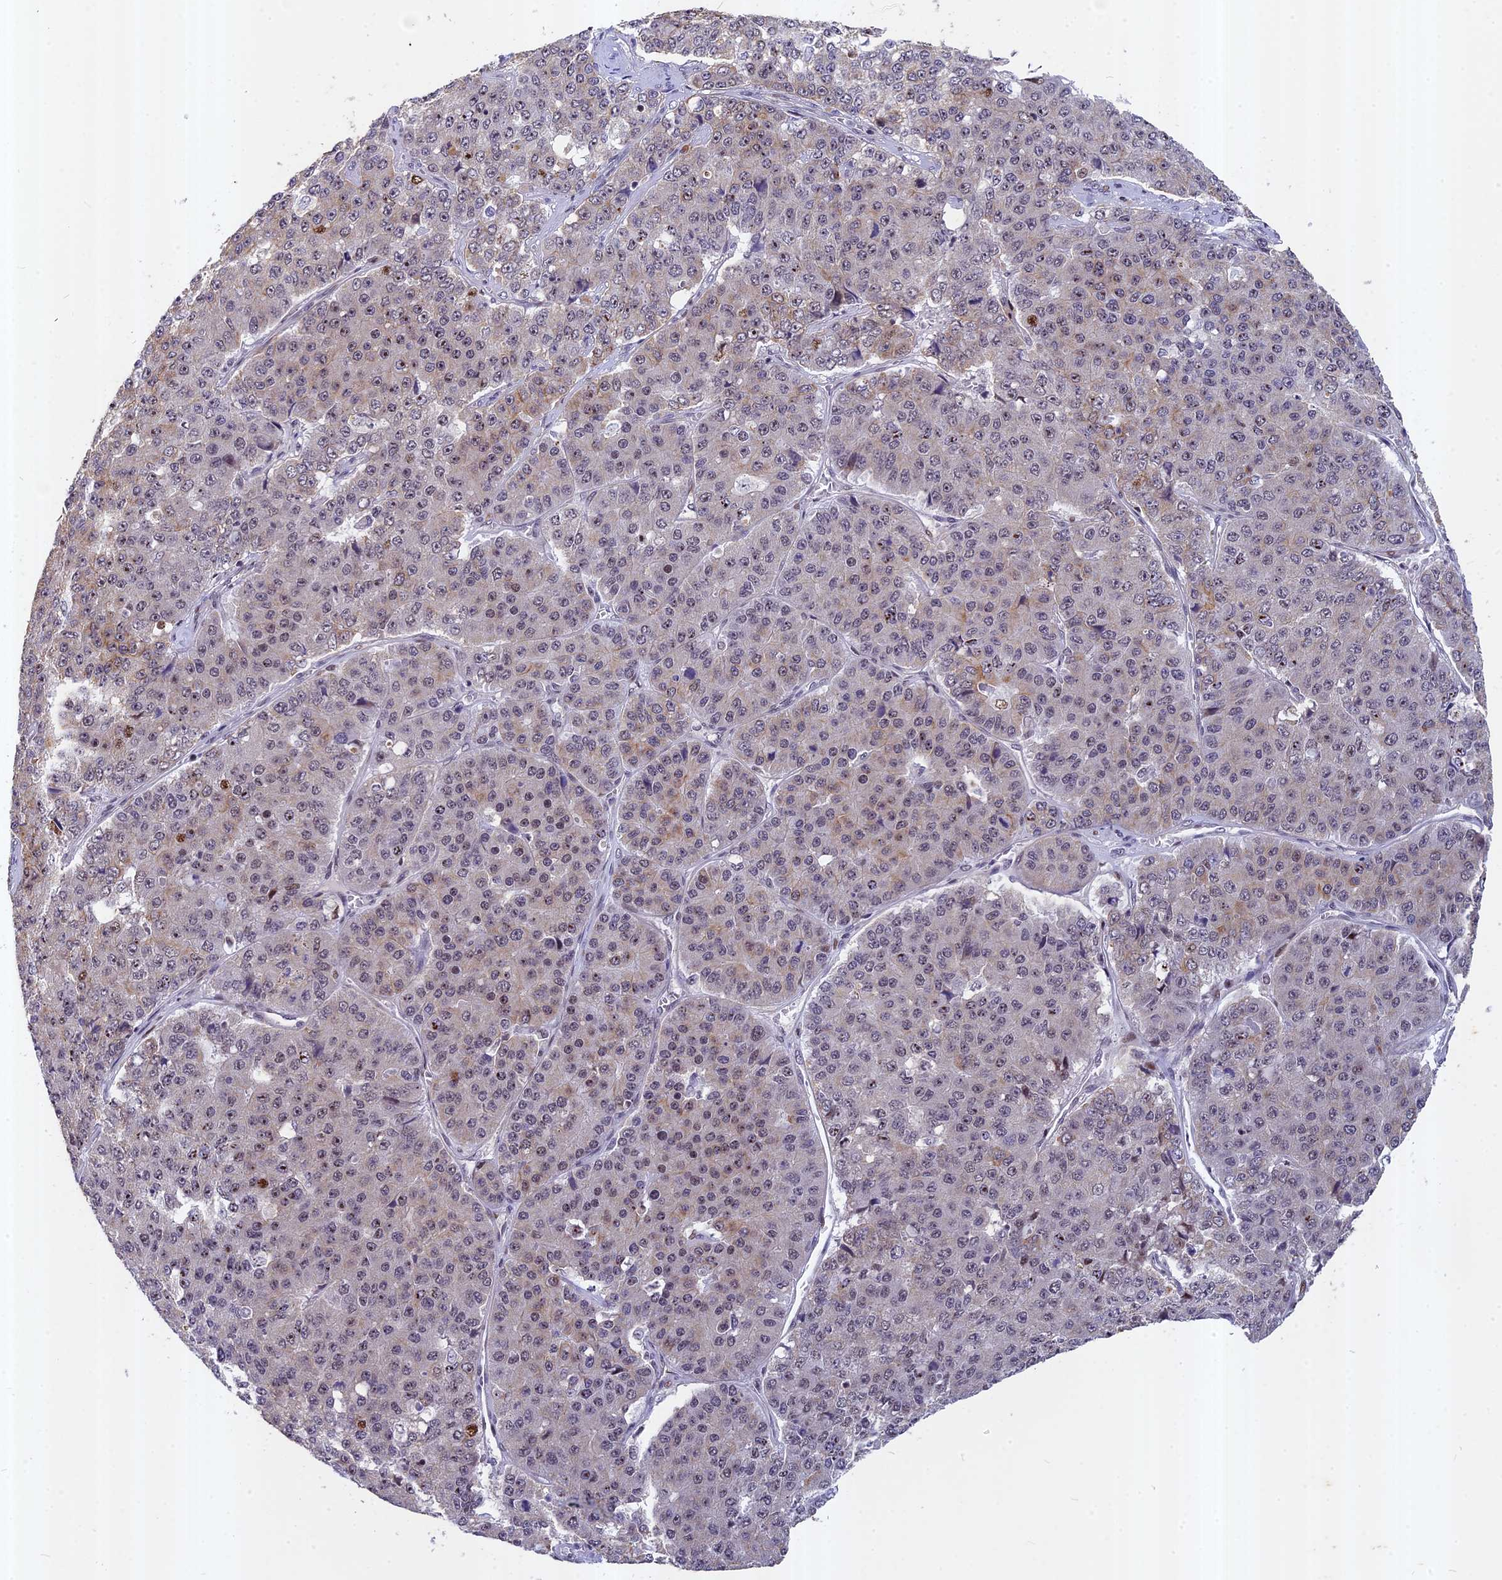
{"staining": {"intensity": "weak", "quantity": "25%-75%", "location": "cytoplasmic/membranous,nuclear"}, "tissue": "pancreatic cancer", "cell_type": "Tumor cells", "image_type": "cancer", "snomed": [{"axis": "morphology", "description": "Adenocarcinoma, NOS"}, {"axis": "topography", "description": "Pancreas"}], "caption": "IHC (DAB) staining of human pancreatic cancer (adenocarcinoma) reveals weak cytoplasmic/membranous and nuclear protein positivity in about 25%-75% of tumor cells.", "gene": "ANKRD34B", "patient": {"sex": "male", "age": 50}}